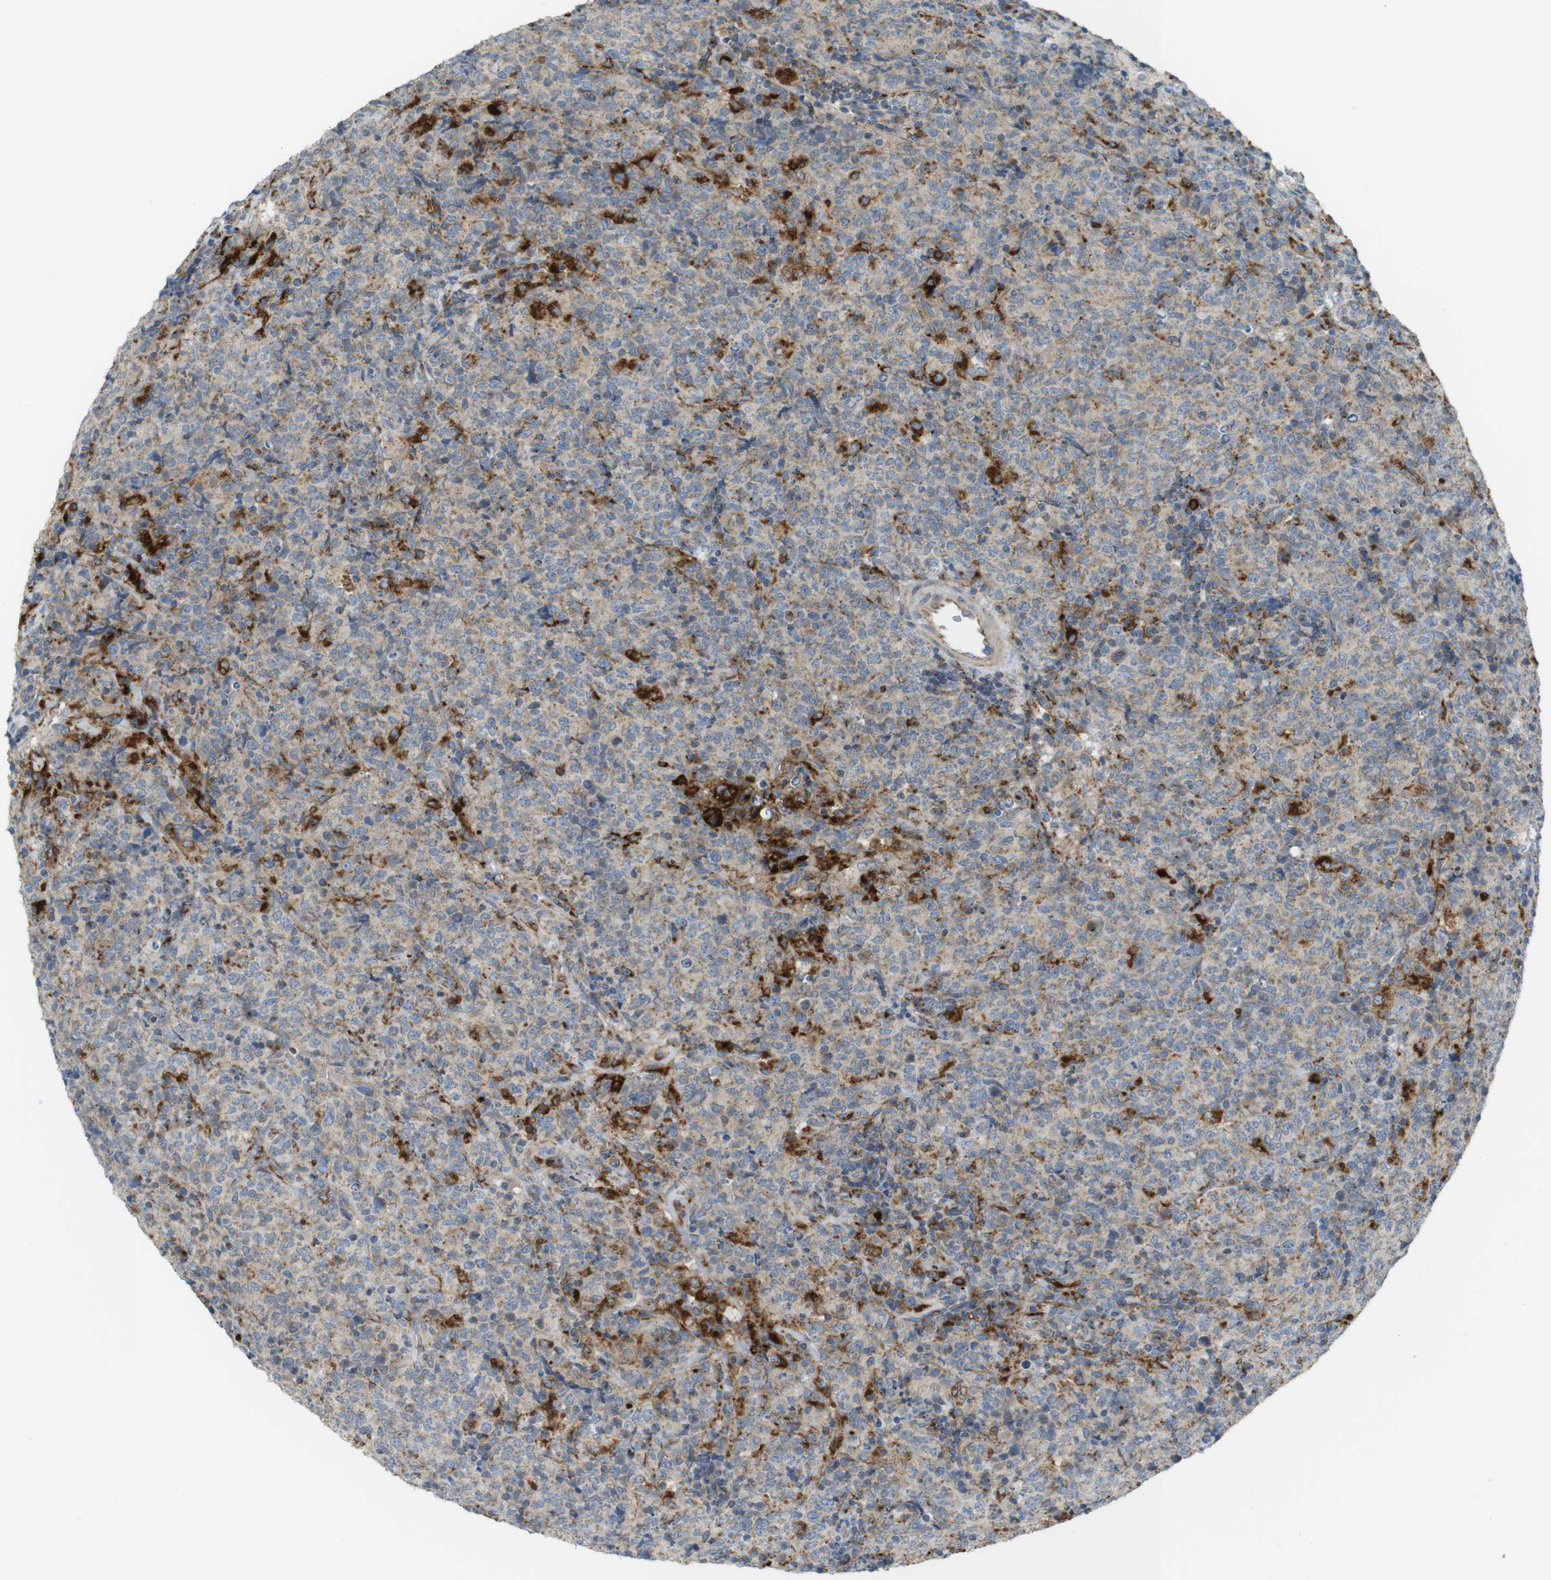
{"staining": {"intensity": "strong", "quantity": "<25%", "location": "cytoplasmic/membranous"}, "tissue": "lymphoma", "cell_type": "Tumor cells", "image_type": "cancer", "snomed": [{"axis": "morphology", "description": "Malignant lymphoma, non-Hodgkin's type, High grade"}, {"axis": "topography", "description": "Tonsil"}], "caption": "Protein staining reveals strong cytoplasmic/membranous expression in approximately <25% of tumor cells in lymphoma.", "gene": "LAMP1", "patient": {"sex": "female", "age": 36}}